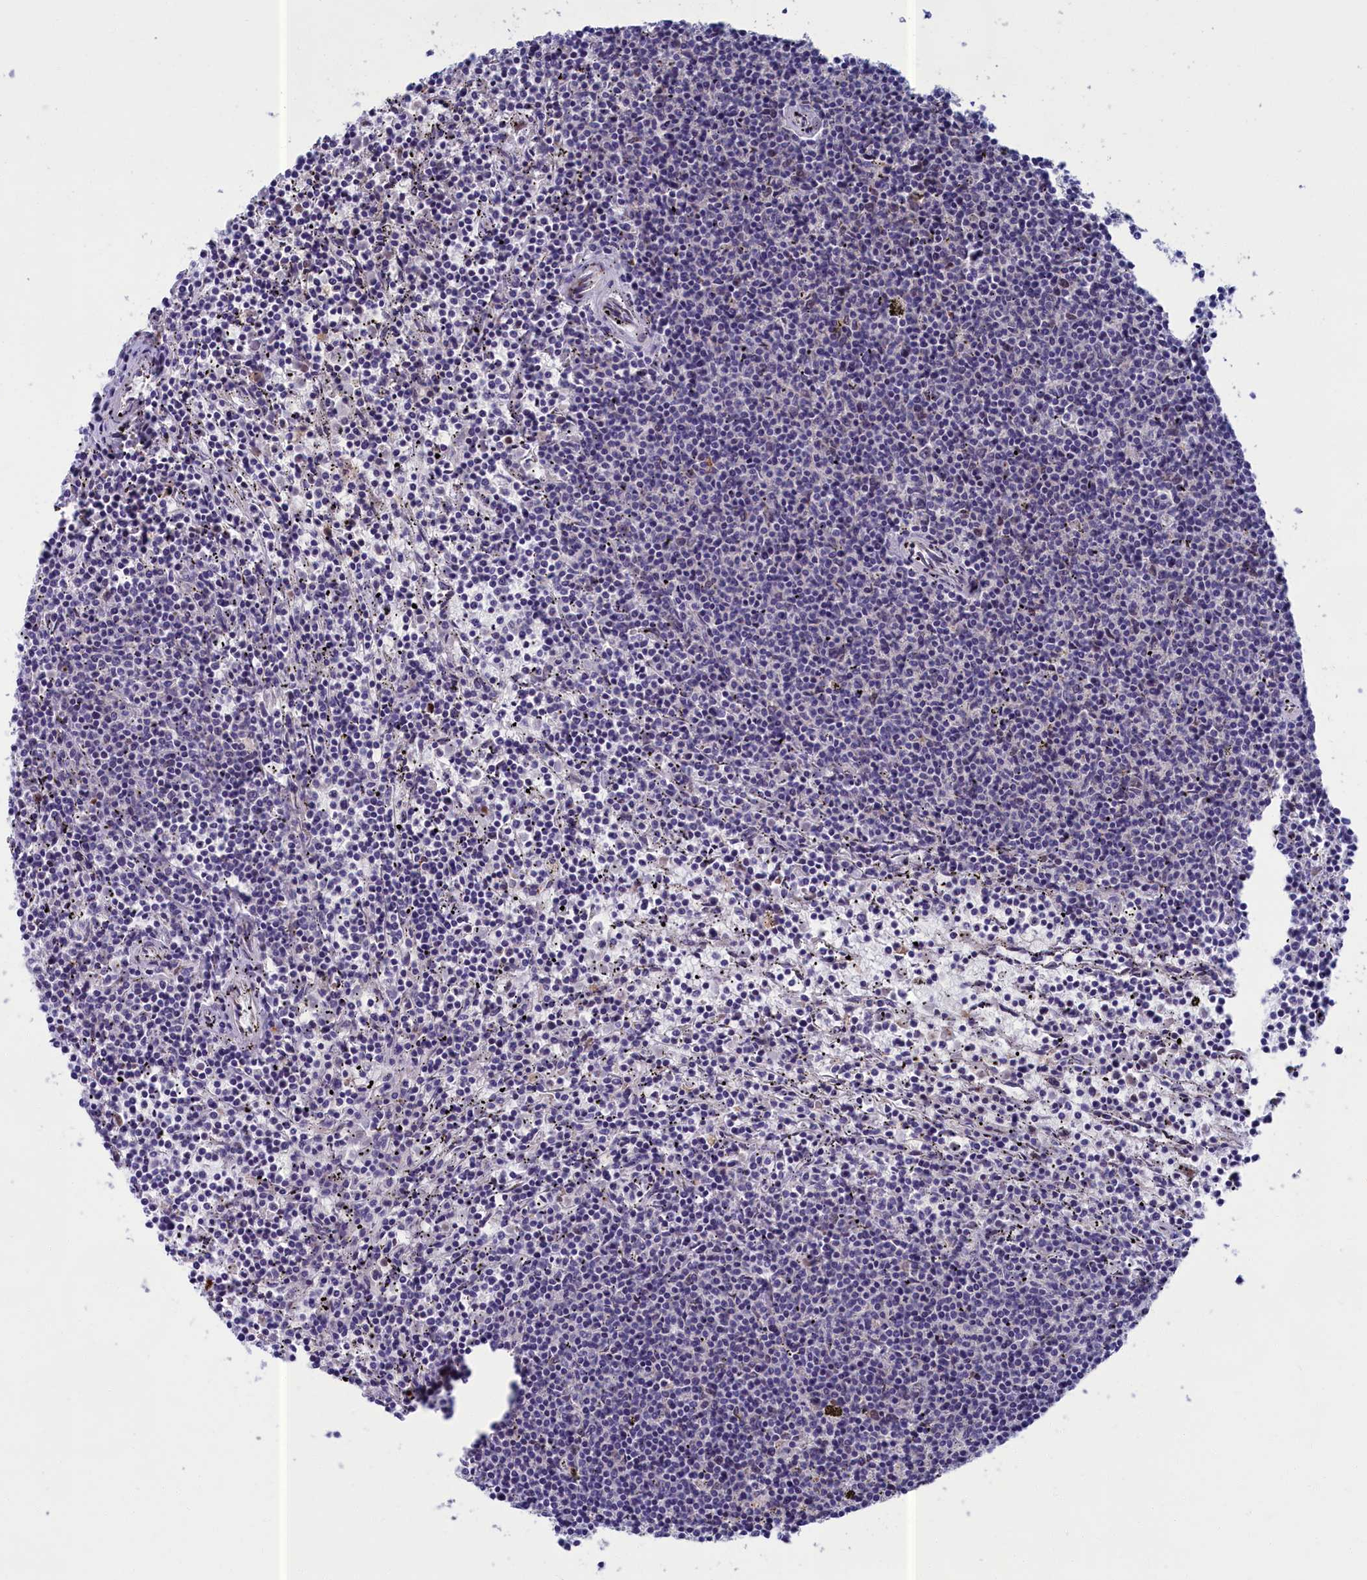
{"staining": {"intensity": "negative", "quantity": "none", "location": "none"}, "tissue": "lymphoma", "cell_type": "Tumor cells", "image_type": "cancer", "snomed": [{"axis": "morphology", "description": "Malignant lymphoma, non-Hodgkin's type, Low grade"}, {"axis": "topography", "description": "Spleen"}], "caption": "Immunohistochemistry (IHC) photomicrograph of neoplastic tissue: human lymphoma stained with DAB (3,3'-diaminobenzidine) demonstrates no significant protein staining in tumor cells.", "gene": "LIG1", "patient": {"sex": "female", "age": 50}}